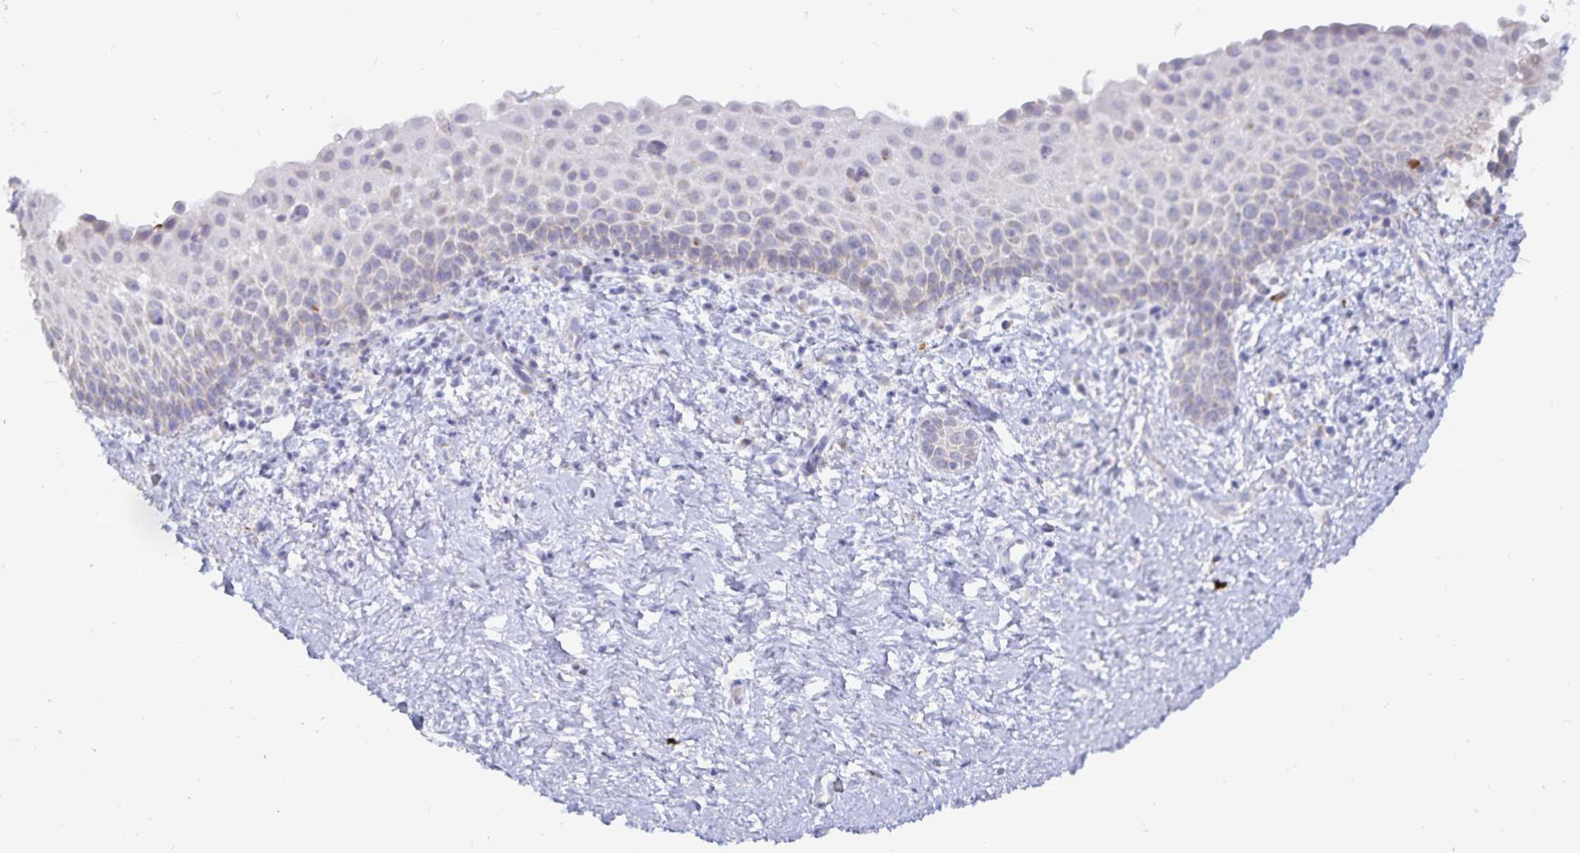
{"staining": {"intensity": "negative", "quantity": "none", "location": "none"}, "tissue": "vagina", "cell_type": "Squamous epithelial cells", "image_type": "normal", "snomed": [{"axis": "morphology", "description": "Normal tissue, NOS"}, {"axis": "topography", "description": "Vagina"}], "caption": "The histopathology image demonstrates no significant expression in squamous epithelial cells of vagina. (DAB (3,3'-diaminobenzidine) immunohistochemistry with hematoxylin counter stain).", "gene": "PKHD1", "patient": {"sex": "female", "age": 61}}